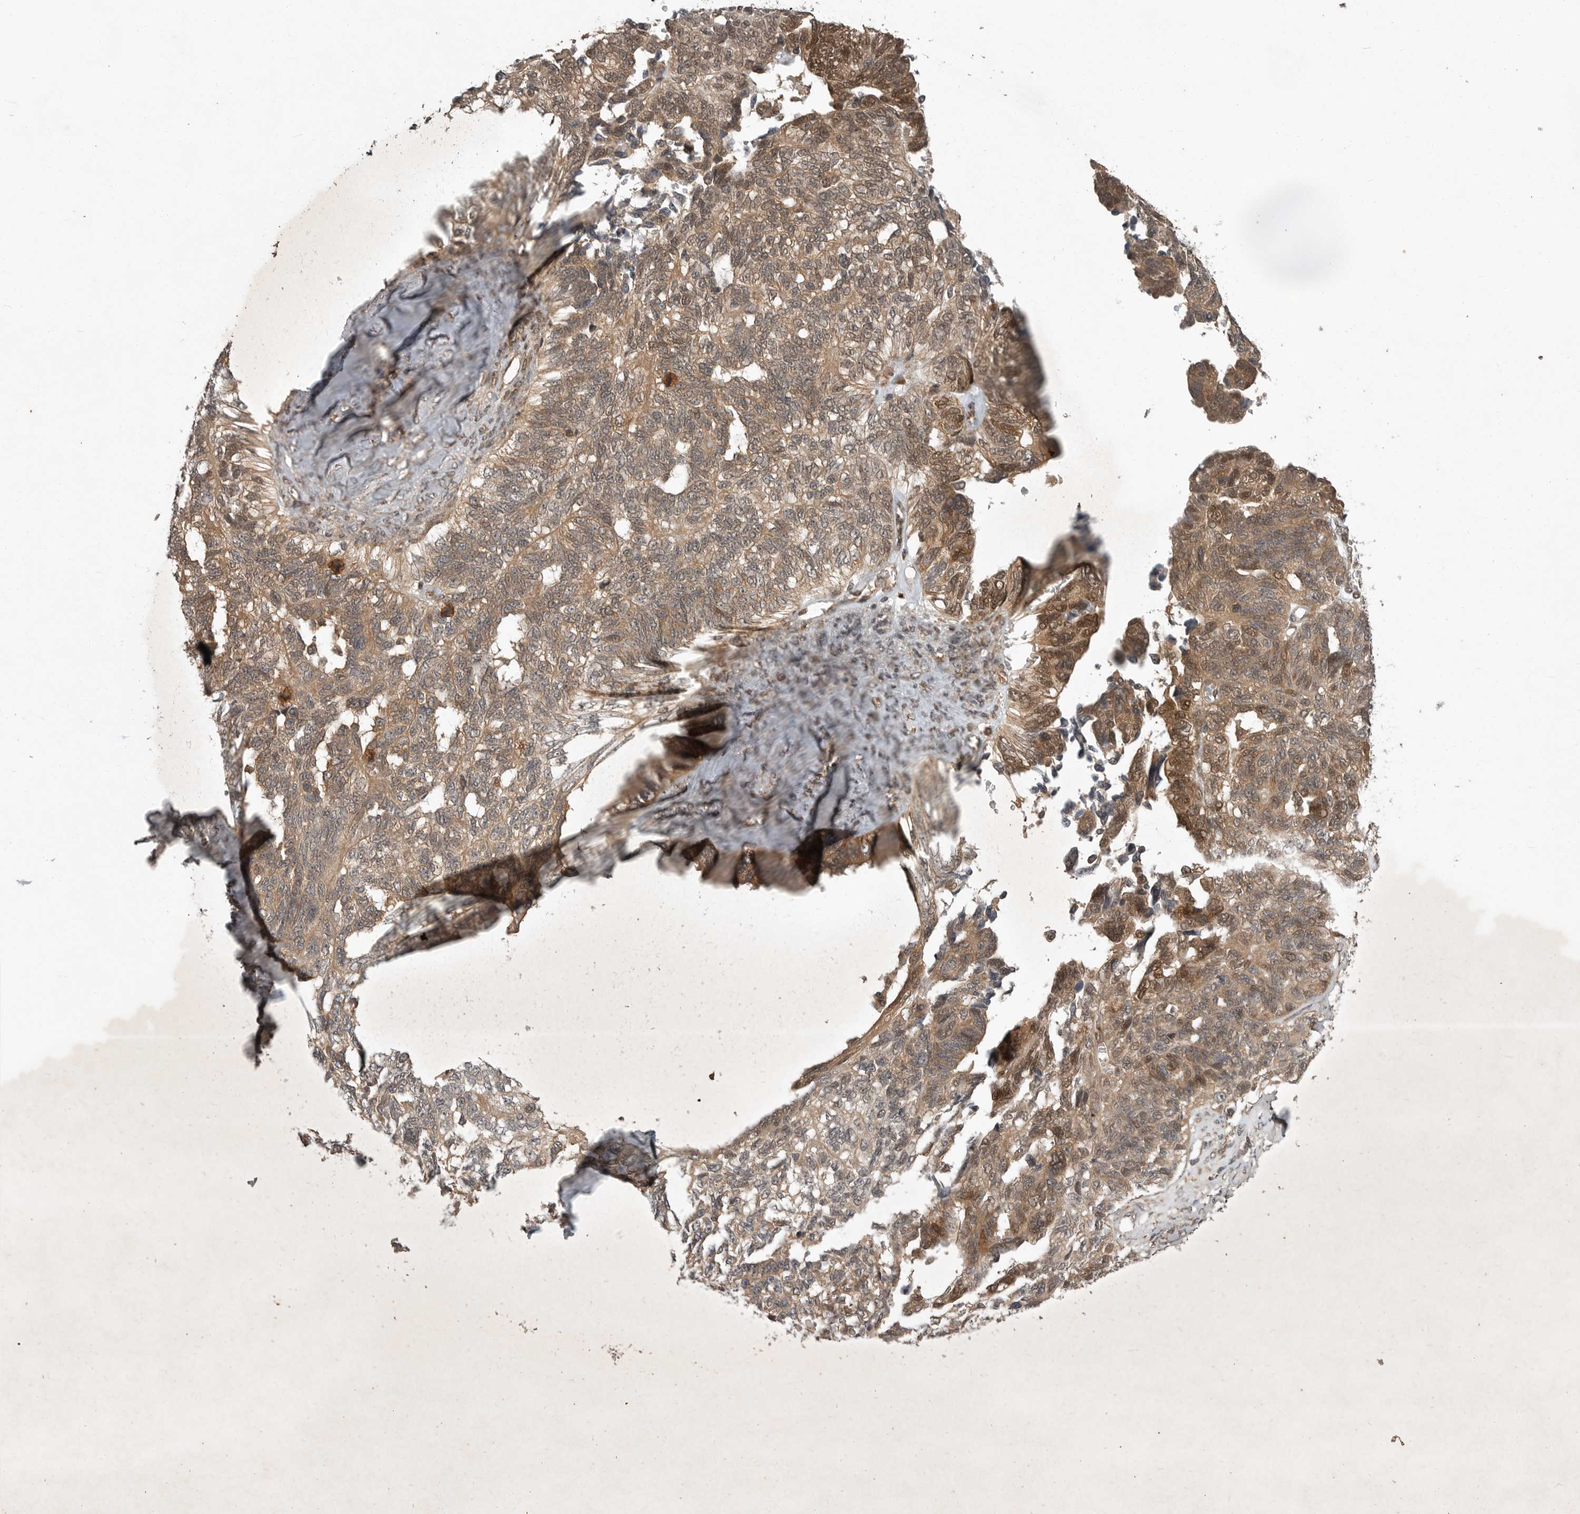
{"staining": {"intensity": "moderate", "quantity": ">75%", "location": "cytoplasmic/membranous,nuclear"}, "tissue": "ovarian cancer", "cell_type": "Tumor cells", "image_type": "cancer", "snomed": [{"axis": "morphology", "description": "Cystadenocarcinoma, serous, NOS"}, {"axis": "topography", "description": "Ovary"}], "caption": "This image displays ovarian cancer (serous cystadenocarcinoma) stained with immunohistochemistry to label a protein in brown. The cytoplasmic/membranous and nuclear of tumor cells show moderate positivity for the protein. Nuclei are counter-stained blue.", "gene": "OSBPL9", "patient": {"sex": "female", "age": 79}}